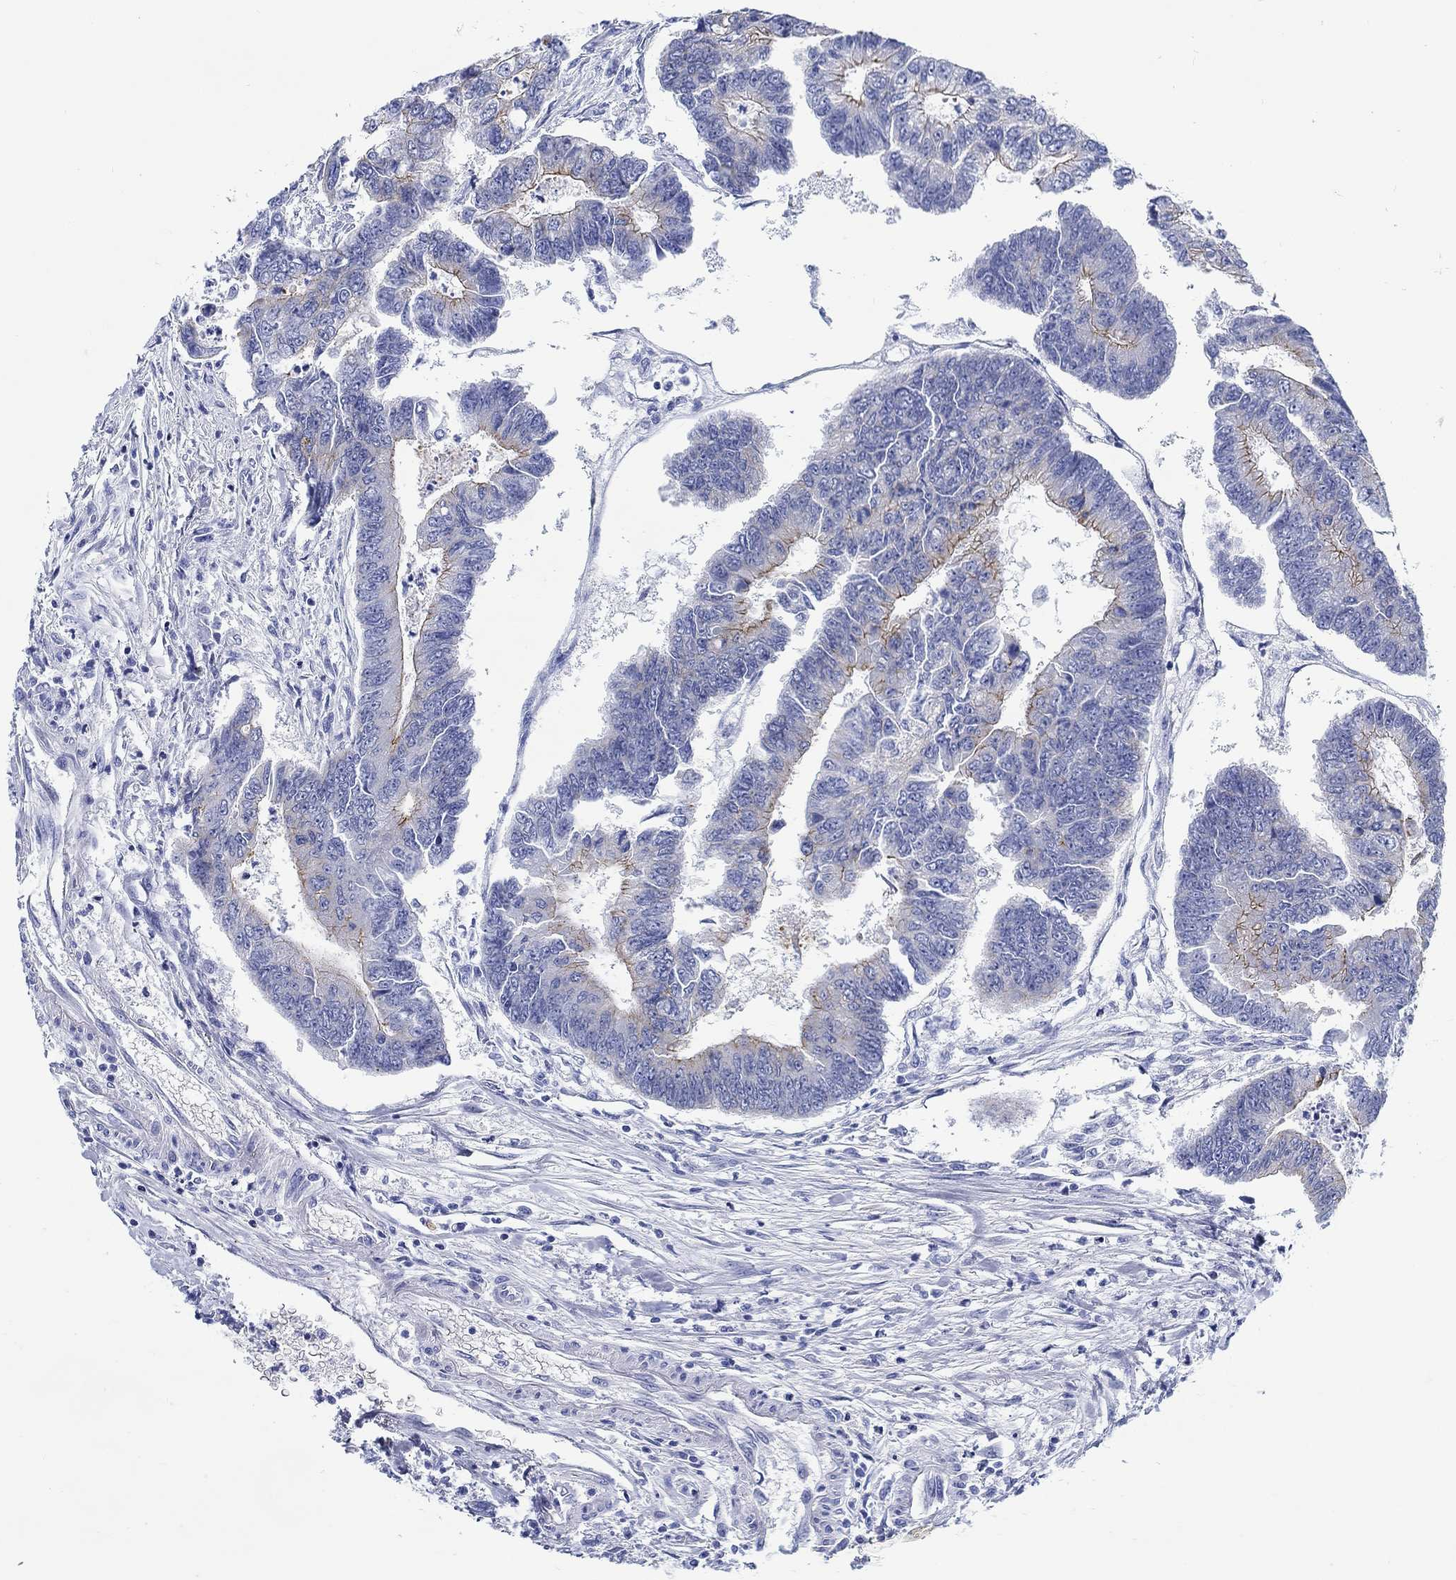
{"staining": {"intensity": "moderate", "quantity": "<25%", "location": "cytoplasmic/membranous"}, "tissue": "colorectal cancer", "cell_type": "Tumor cells", "image_type": "cancer", "snomed": [{"axis": "morphology", "description": "Adenocarcinoma, NOS"}, {"axis": "topography", "description": "Colon"}], "caption": "Moderate cytoplasmic/membranous protein staining is present in about <25% of tumor cells in adenocarcinoma (colorectal).", "gene": "RD3L", "patient": {"sex": "female", "age": 65}}